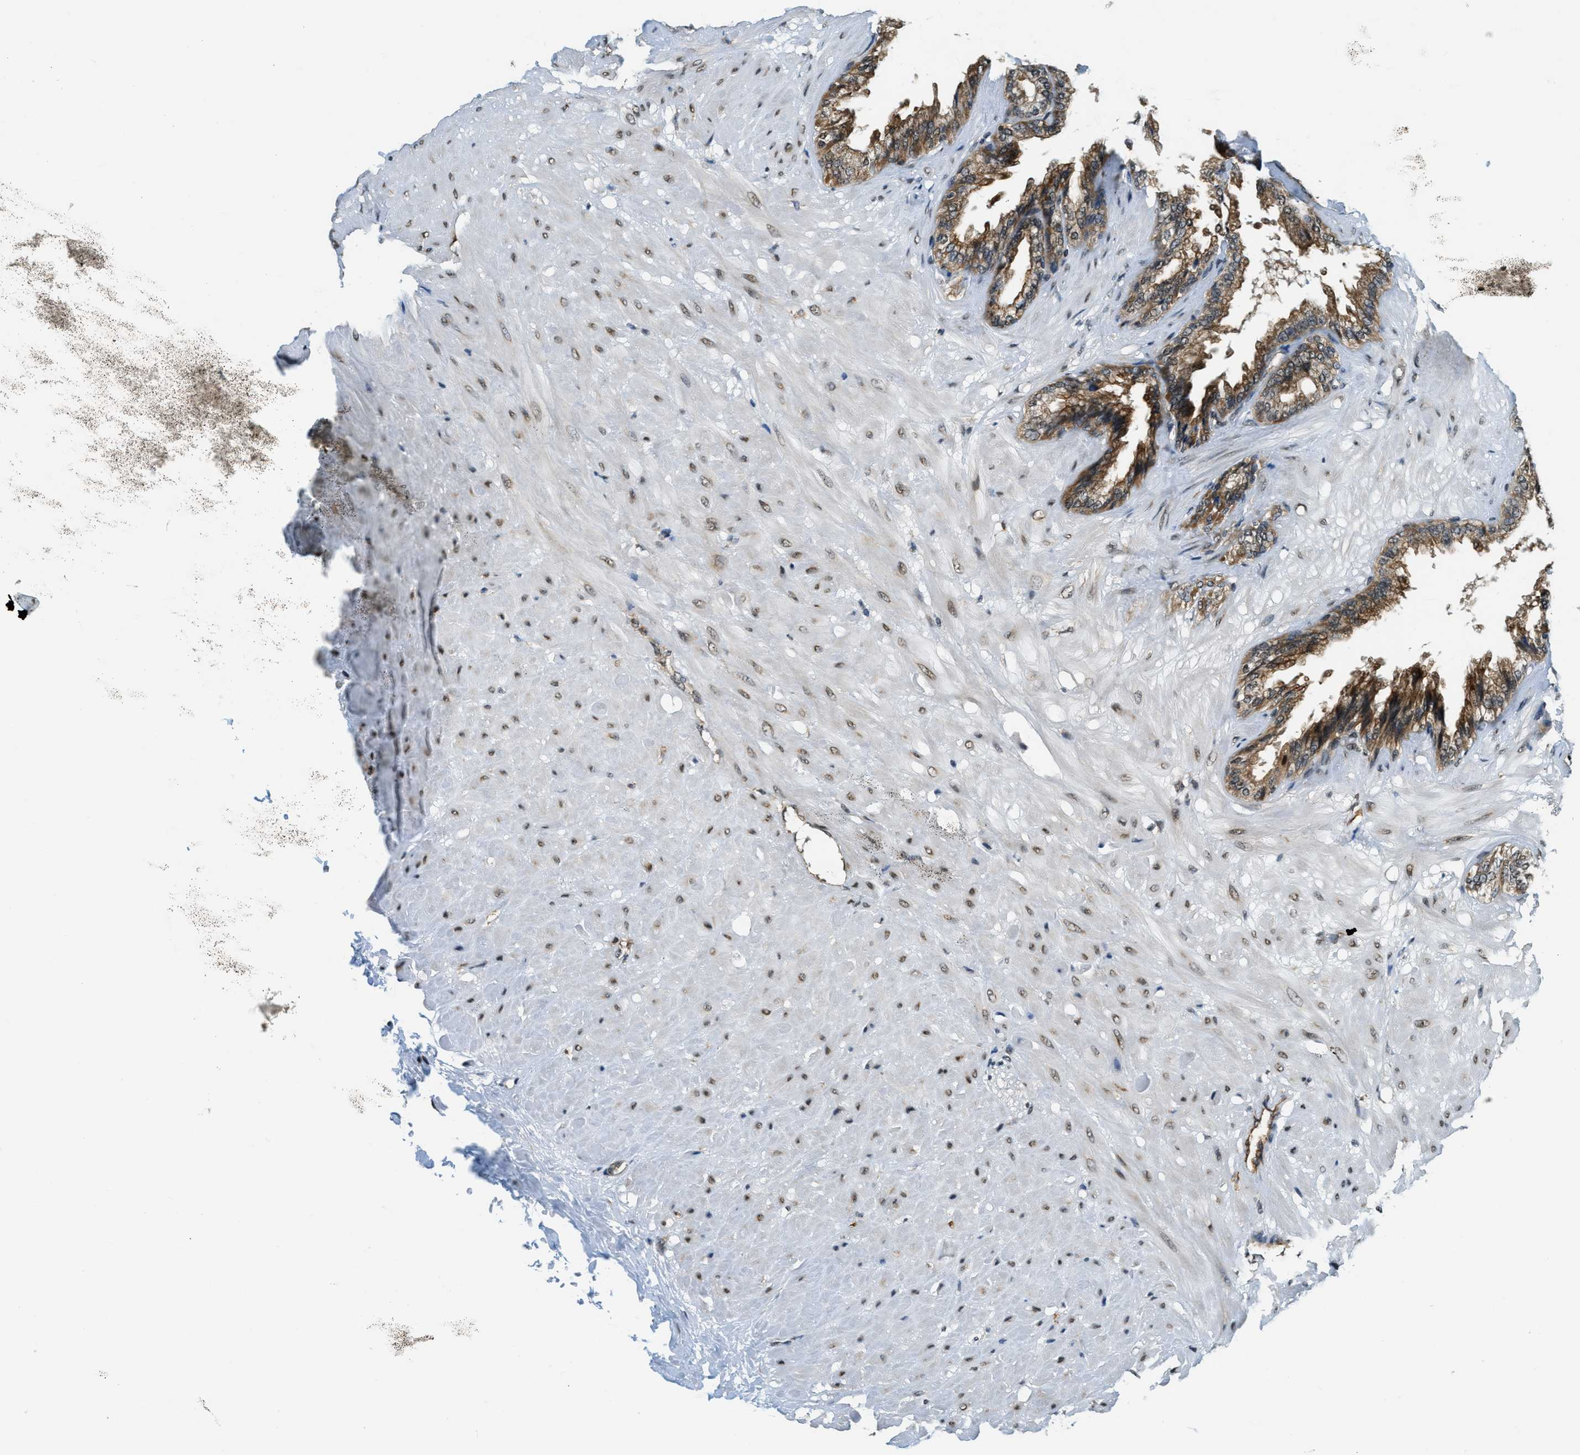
{"staining": {"intensity": "strong", "quantity": ">75%", "location": "cytoplasmic/membranous"}, "tissue": "seminal vesicle", "cell_type": "Glandular cells", "image_type": "normal", "snomed": [{"axis": "morphology", "description": "Normal tissue, NOS"}, {"axis": "topography", "description": "Seminal veicle"}], "caption": "Benign seminal vesicle reveals strong cytoplasmic/membranous expression in approximately >75% of glandular cells The protein is stained brown, and the nuclei are stained in blue (DAB (3,3'-diaminobenzidine) IHC with brightfield microscopy, high magnification)..", "gene": "RAB11FIP1", "patient": {"sex": "male", "age": 46}}